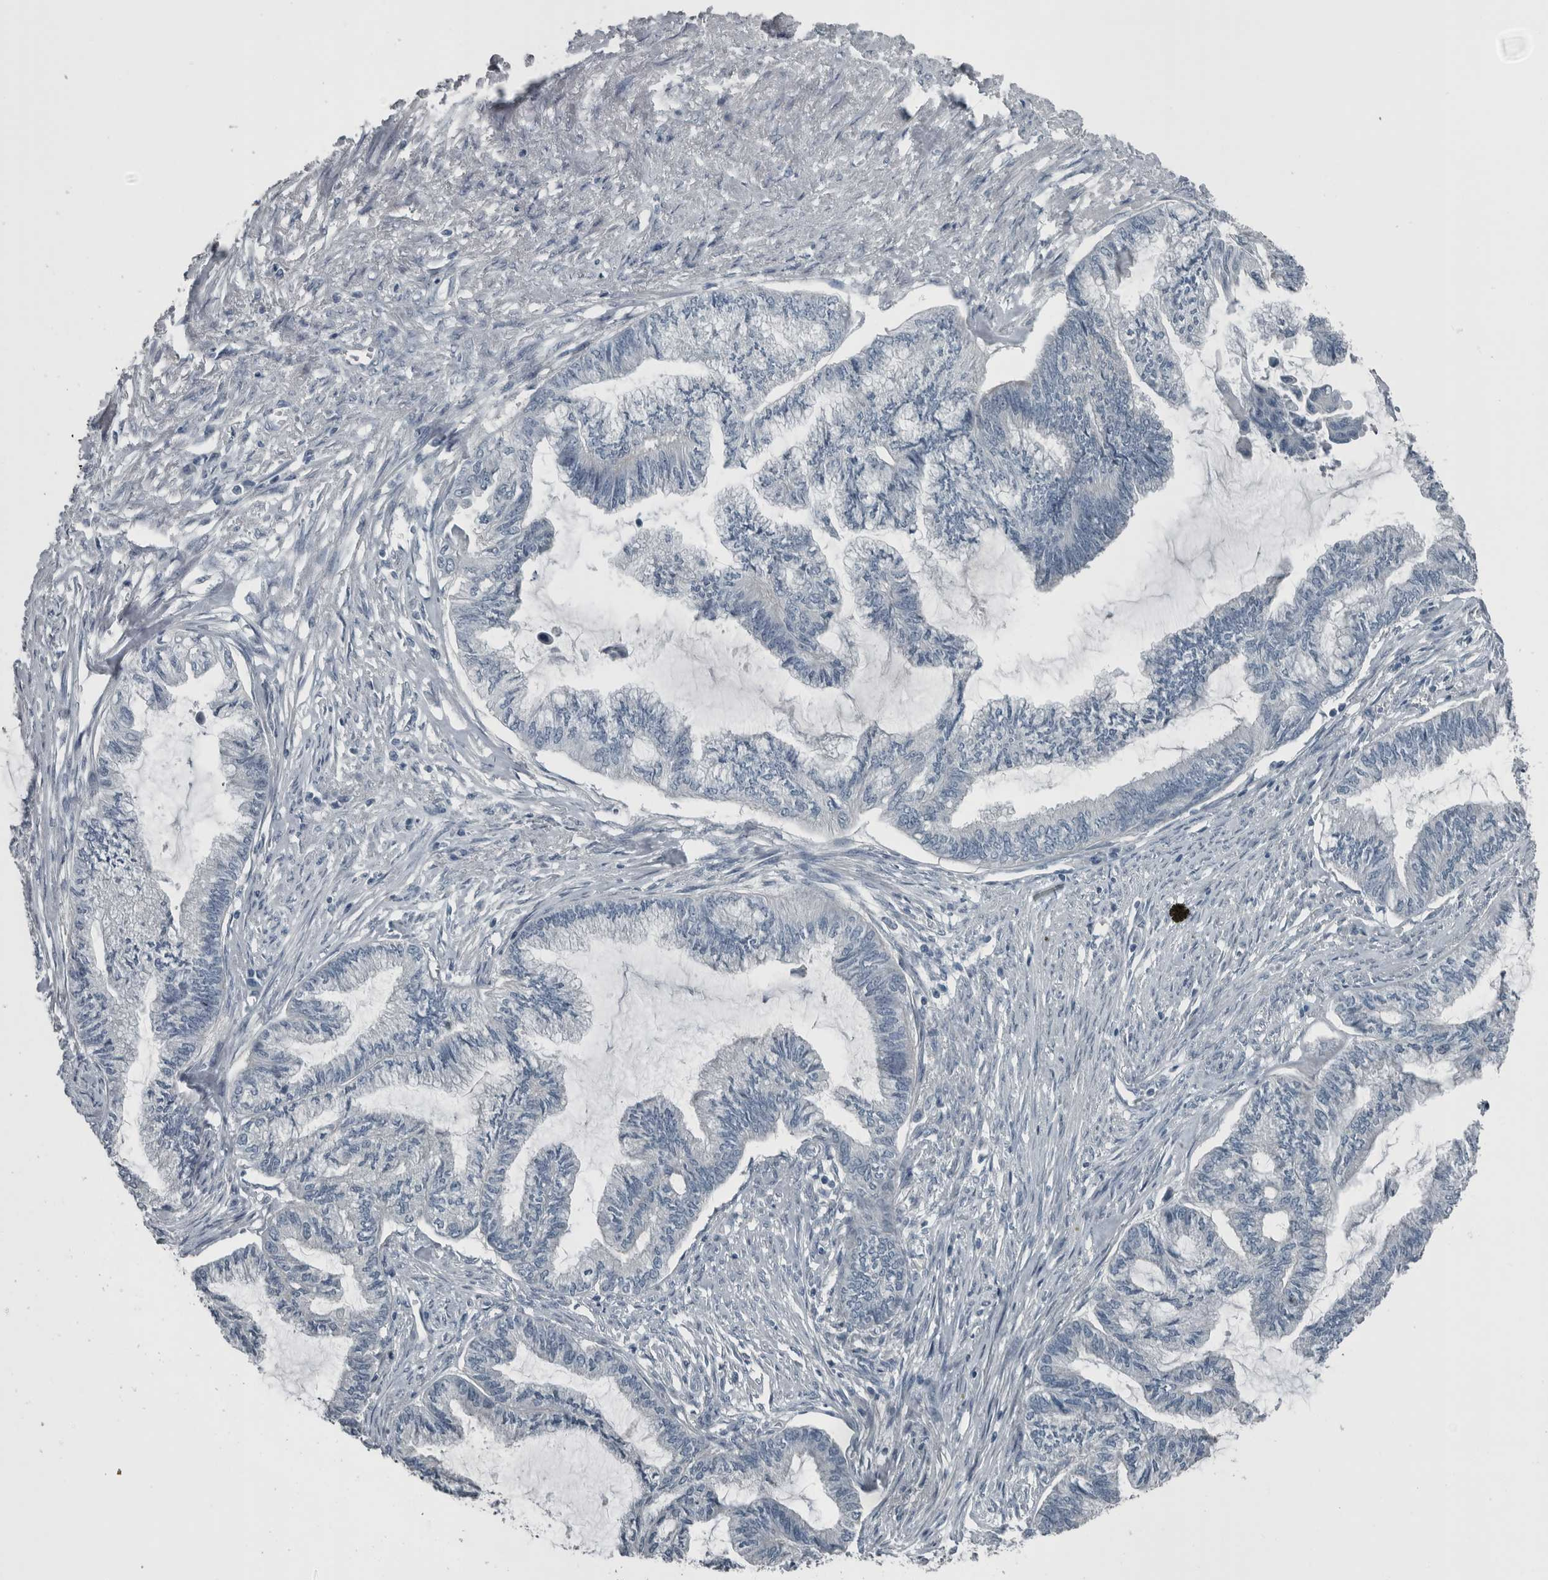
{"staining": {"intensity": "negative", "quantity": "none", "location": "none"}, "tissue": "endometrial cancer", "cell_type": "Tumor cells", "image_type": "cancer", "snomed": [{"axis": "morphology", "description": "Adenocarcinoma, NOS"}, {"axis": "topography", "description": "Endometrium"}], "caption": "High magnification brightfield microscopy of endometrial cancer stained with DAB (3,3'-diaminobenzidine) (brown) and counterstained with hematoxylin (blue): tumor cells show no significant expression. Nuclei are stained in blue.", "gene": "KRT20", "patient": {"sex": "female", "age": 86}}